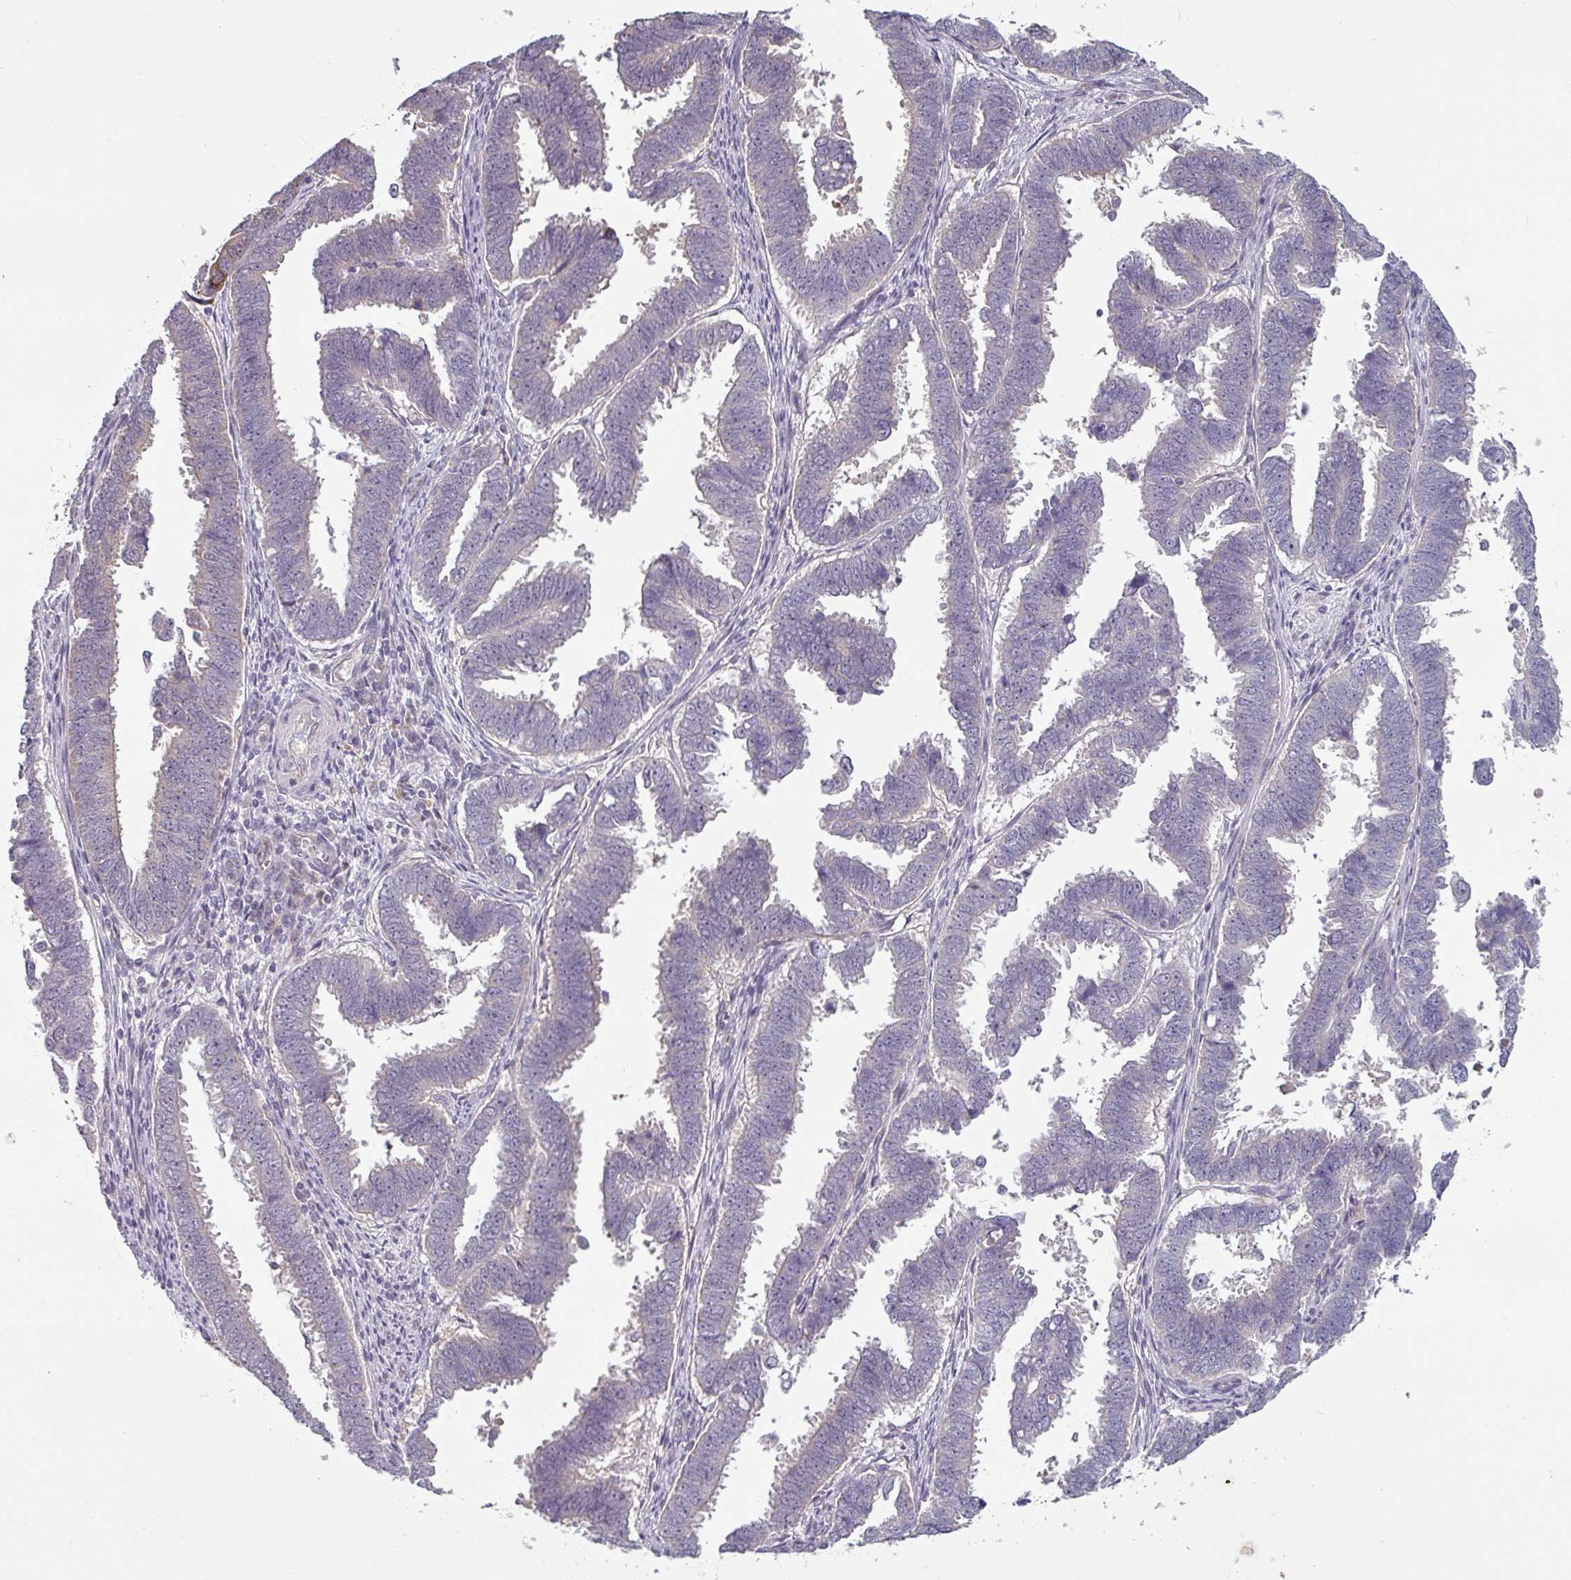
{"staining": {"intensity": "negative", "quantity": "none", "location": "none"}, "tissue": "endometrial cancer", "cell_type": "Tumor cells", "image_type": "cancer", "snomed": [{"axis": "morphology", "description": "Adenocarcinoma, NOS"}, {"axis": "topography", "description": "Endometrium"}], "caption": "This is a image of IHC staining of endometrial cancer (adenocarcinoma), which shows no staining in tumor cells.", "gene": "C2orf16", "patient": {"sex": "female", "age": 75}}